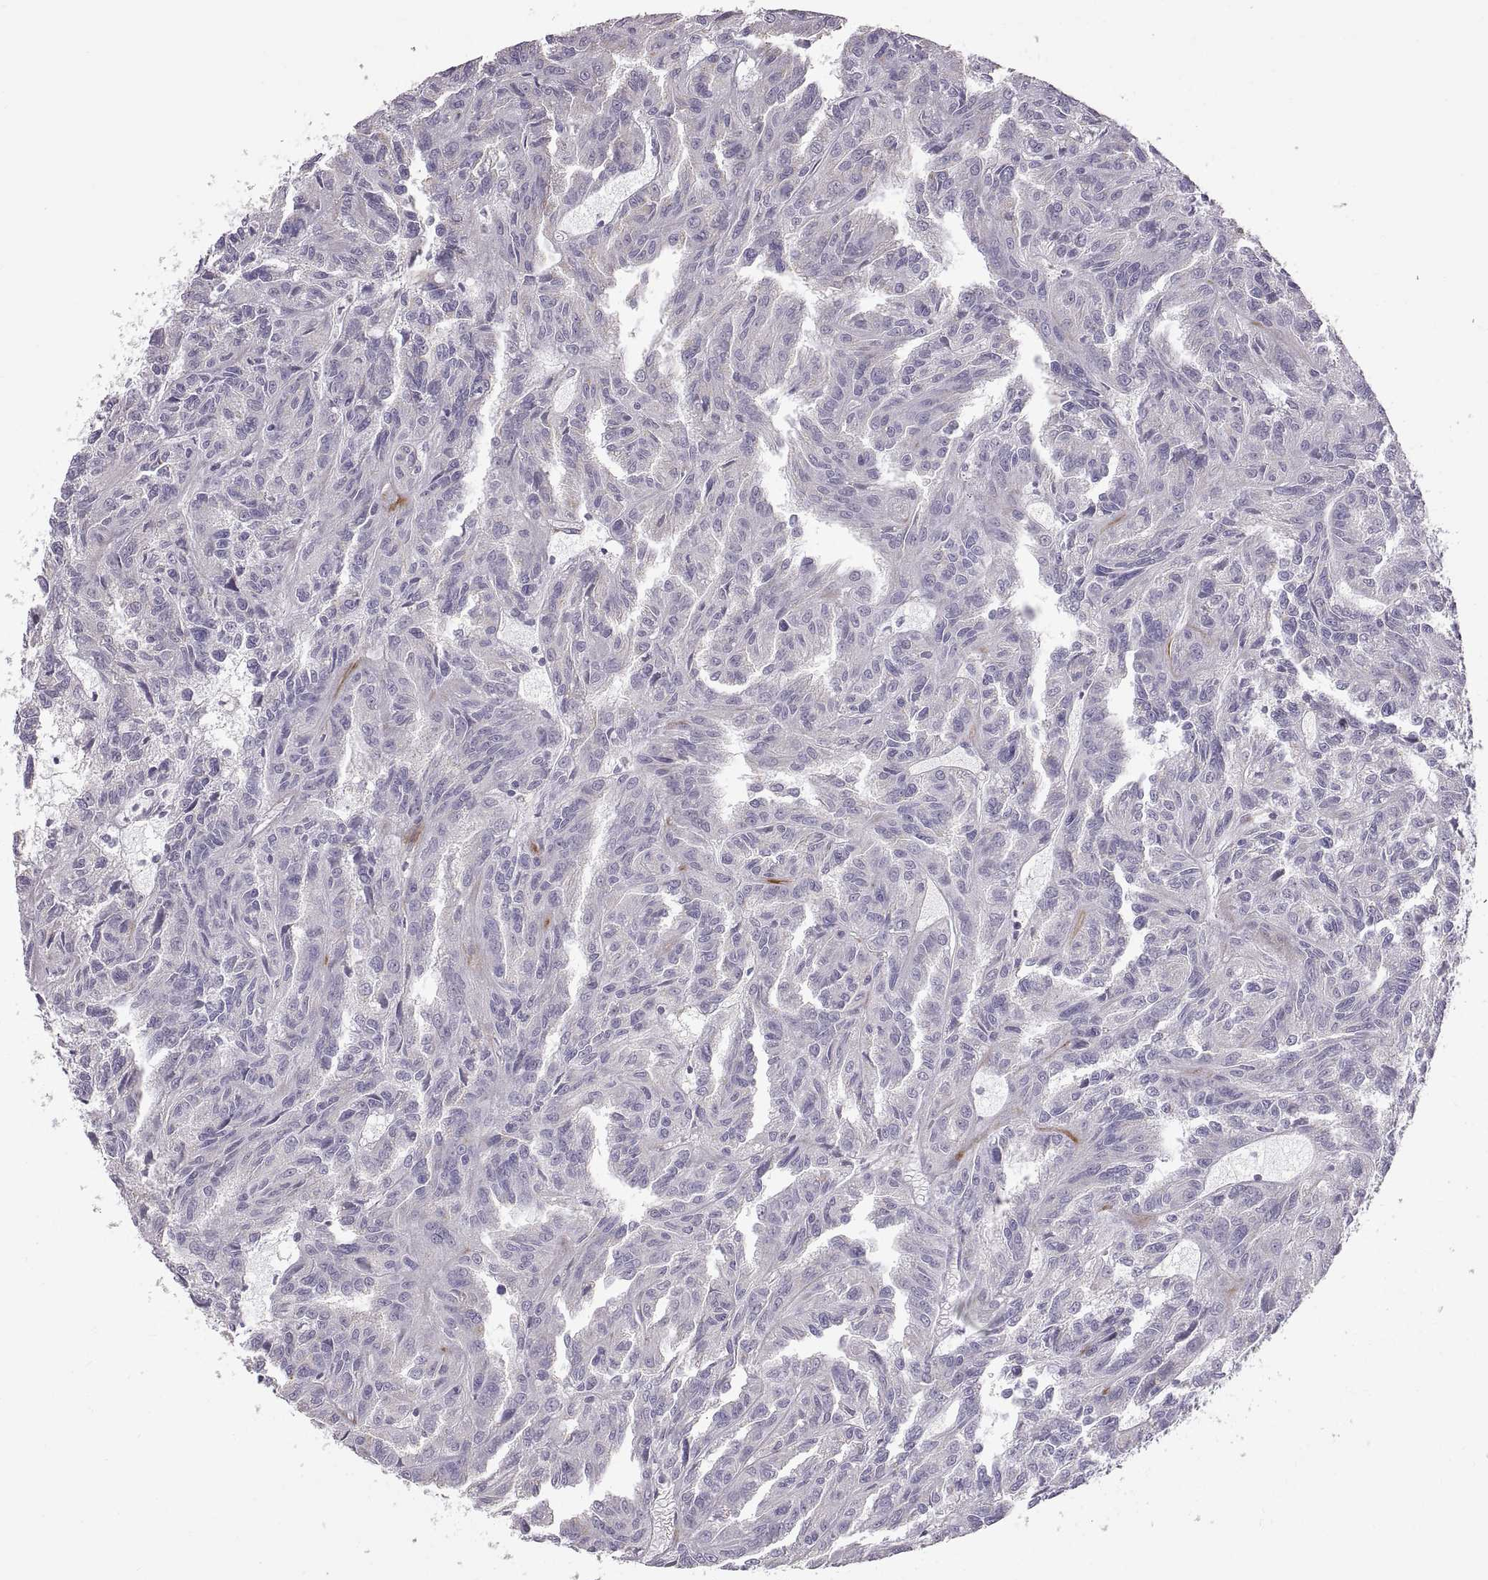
{"staining": {"intensity": "negative", "quantity": "none", "location": "none"}, "tissue": "renal cancer", "cell_type": "Tumor cells", "image_type": "cancer", "snomed": [{"axis": "morphology", "description": "Adenocarcinoma, NOS"}, {"axis": "topography", "description": "Kidney"}], "caption": "Immunohistochemical staining of adenocarcinoma (renal) shows no significant expression in tumor cells.", "gene": "WFDC8", "patient": {"sex": "male", "age": 79}}